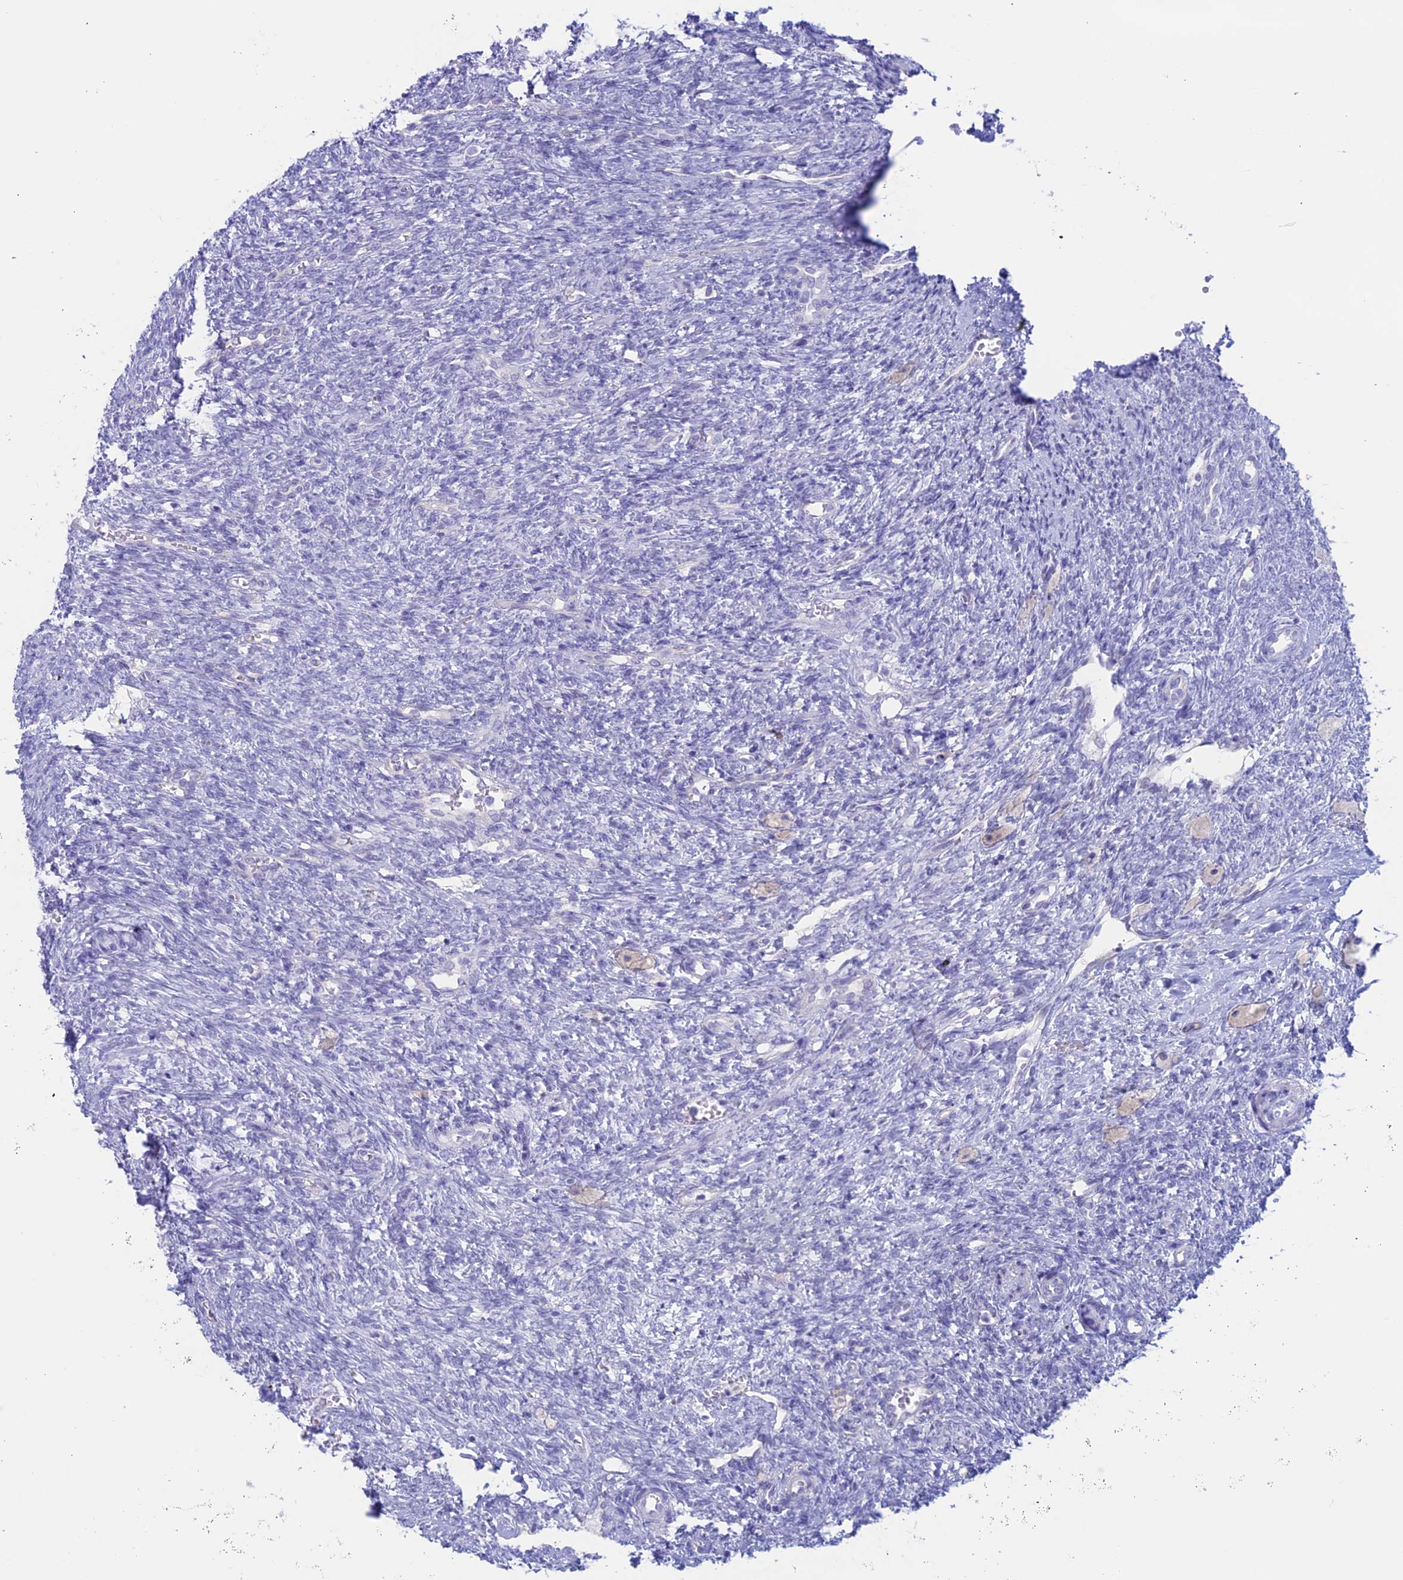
{"staining": {"intensity": "negative", "quantity": "none", "location": "none"}, "tissue": "ovary", "cell_type": "Ovarian stroma cells", "image_type": "normal", "snomed": [{"axis": "morphology", "description": "Normal tissue, NOS"}, {"axis": "topography", "description": "Ovary"}], "caption": "DAB immunohistochemical staining of normal ovary reveals no significant staining in ovarian stroma cells. (DAB (3,3'-diaminobenzidine) IHC with hematoxylin counter stain).", "gene": "RP1", "patient": {"sex": "female", "age": 41}}